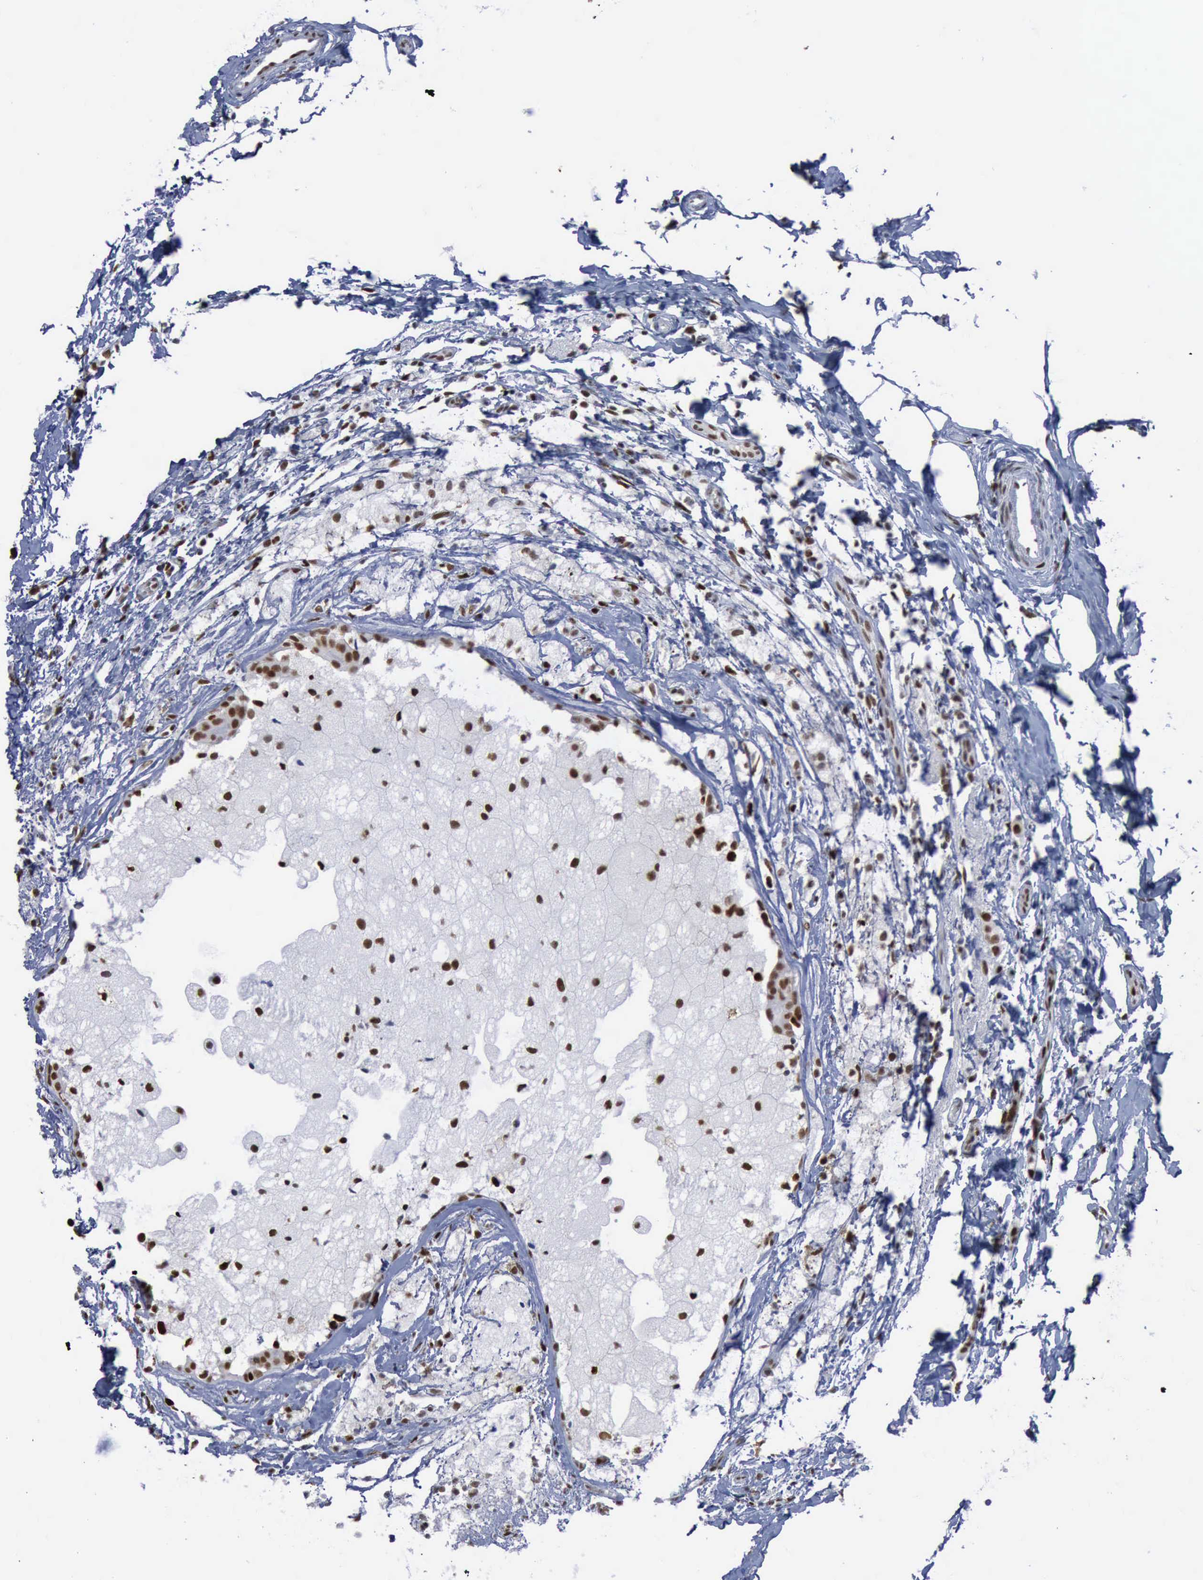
{"staining": {"intensity": "strong", "quantity": ">75%", "location": "nuclear"}, "tissue": "breast cancer", "cell_type": "Tumor cells", "image_type": "cancer", "snomed": [{"axis": "morphology", "description": "Duct carcinoma"}, {"axis": "topography", "description": "Breast"}], "caption": "Protein staining exhibits strong nuclear staining in about >75% of tumor cells in breast cancer.", "gene": "PCNA", "patient": {"sex": "female", "age": 54}}